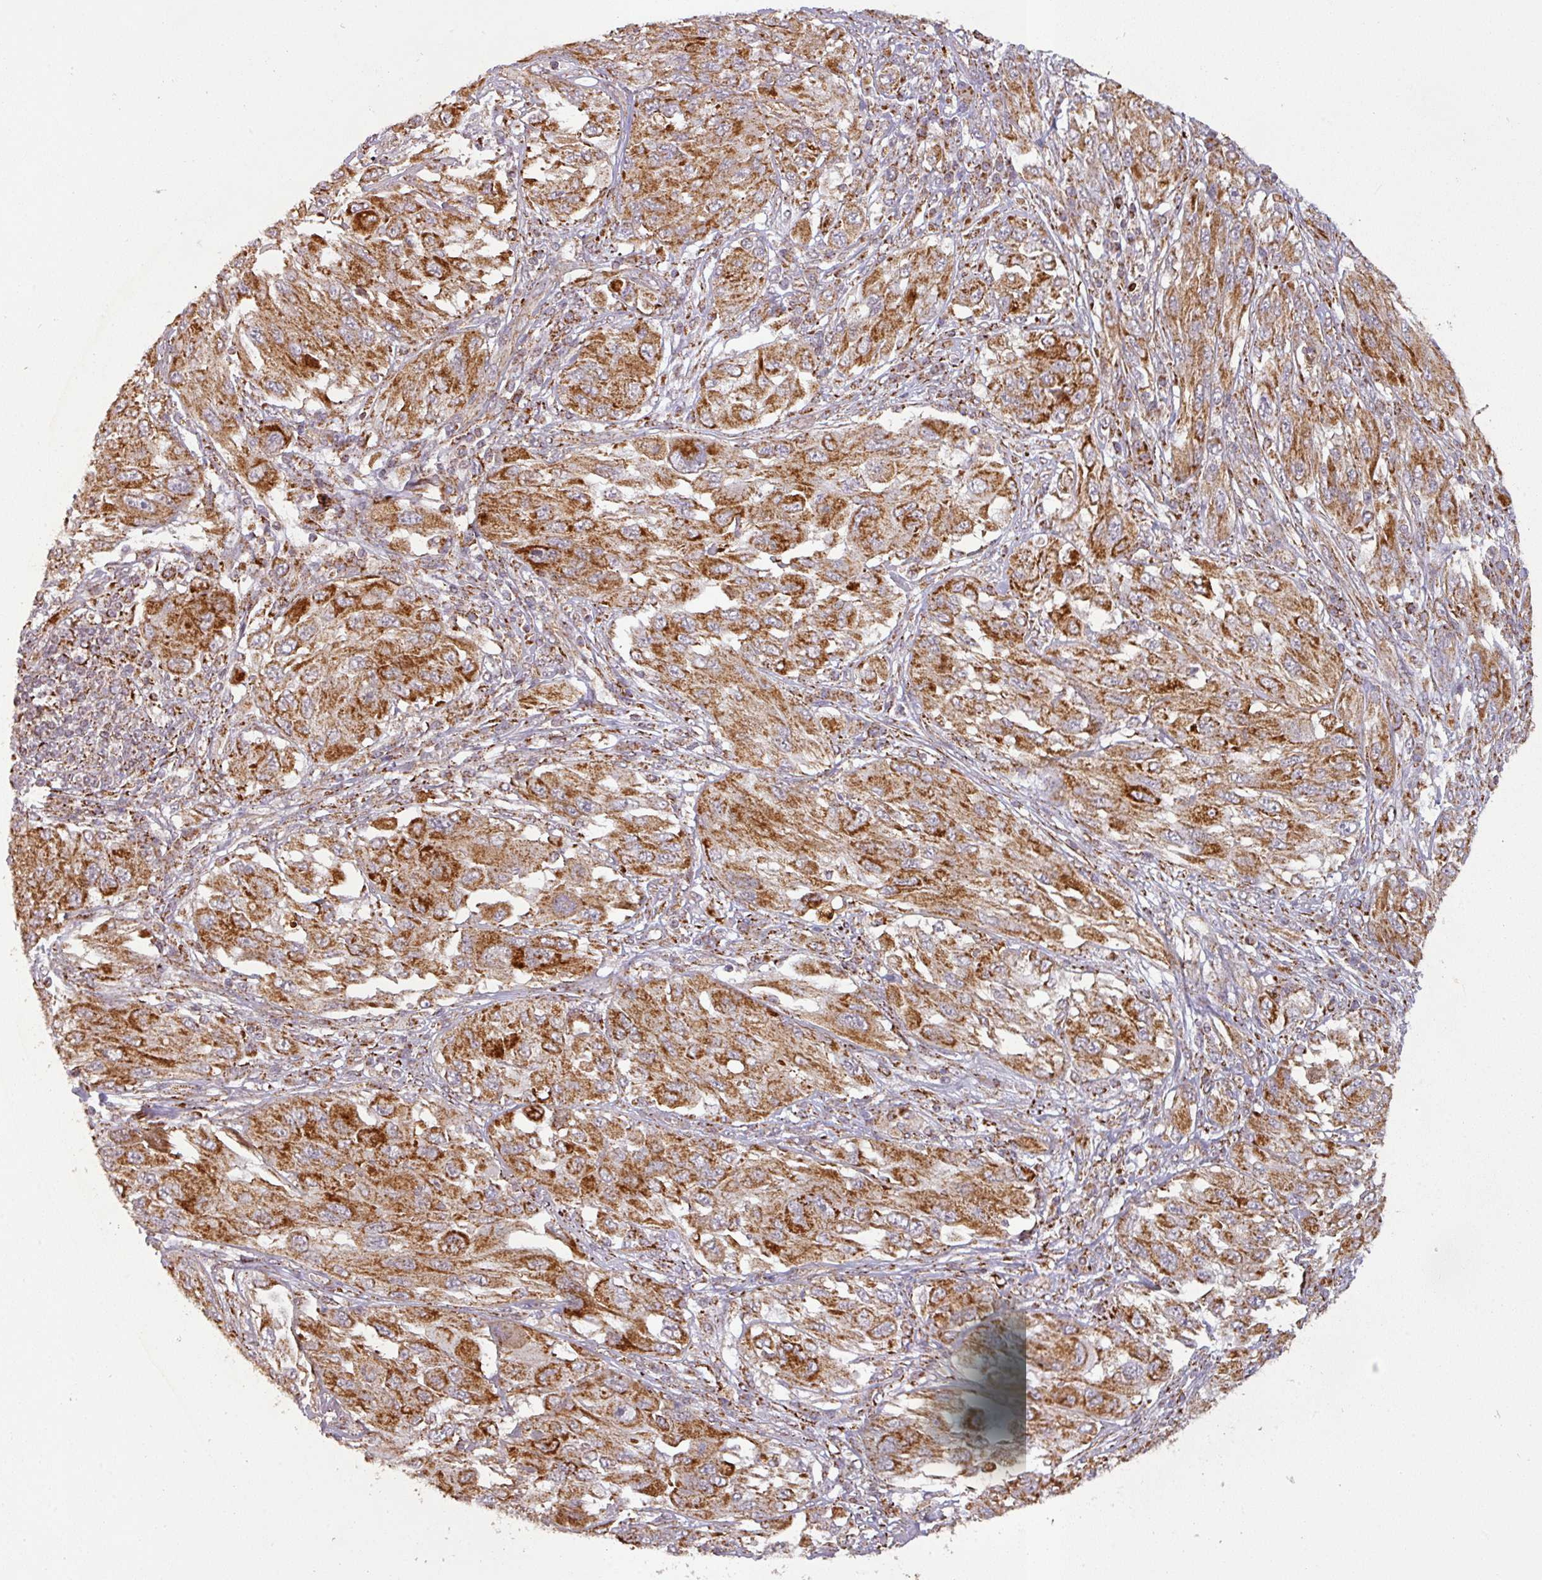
{"staining": {"intensity": "strong", "quantity": ">75%", "location": "cytoplasmic/membranous"}, "tissue": "melanoma", "cell_type": "Tumor cells", "image_type": "cancer", "snomed": [{"axis": "morphology", "description": "Malignant melanoma, NOS"}, {"axis": "topography", "description": "Skin"}], "caption": "Immunohistochemistry (IHC) (DAB (3,3'-diaminobenzidine)) staining of malignant melanoma exhibits strong cytoplasmic/membranous protein positivity in approximately >75% of tumor cells. (DAB (3,3'-diaminobenzidine) IHC with brightfield microscopy, high magnification).", "gene": "GPD2", "patient": {"sex": "female", "age": 91}}